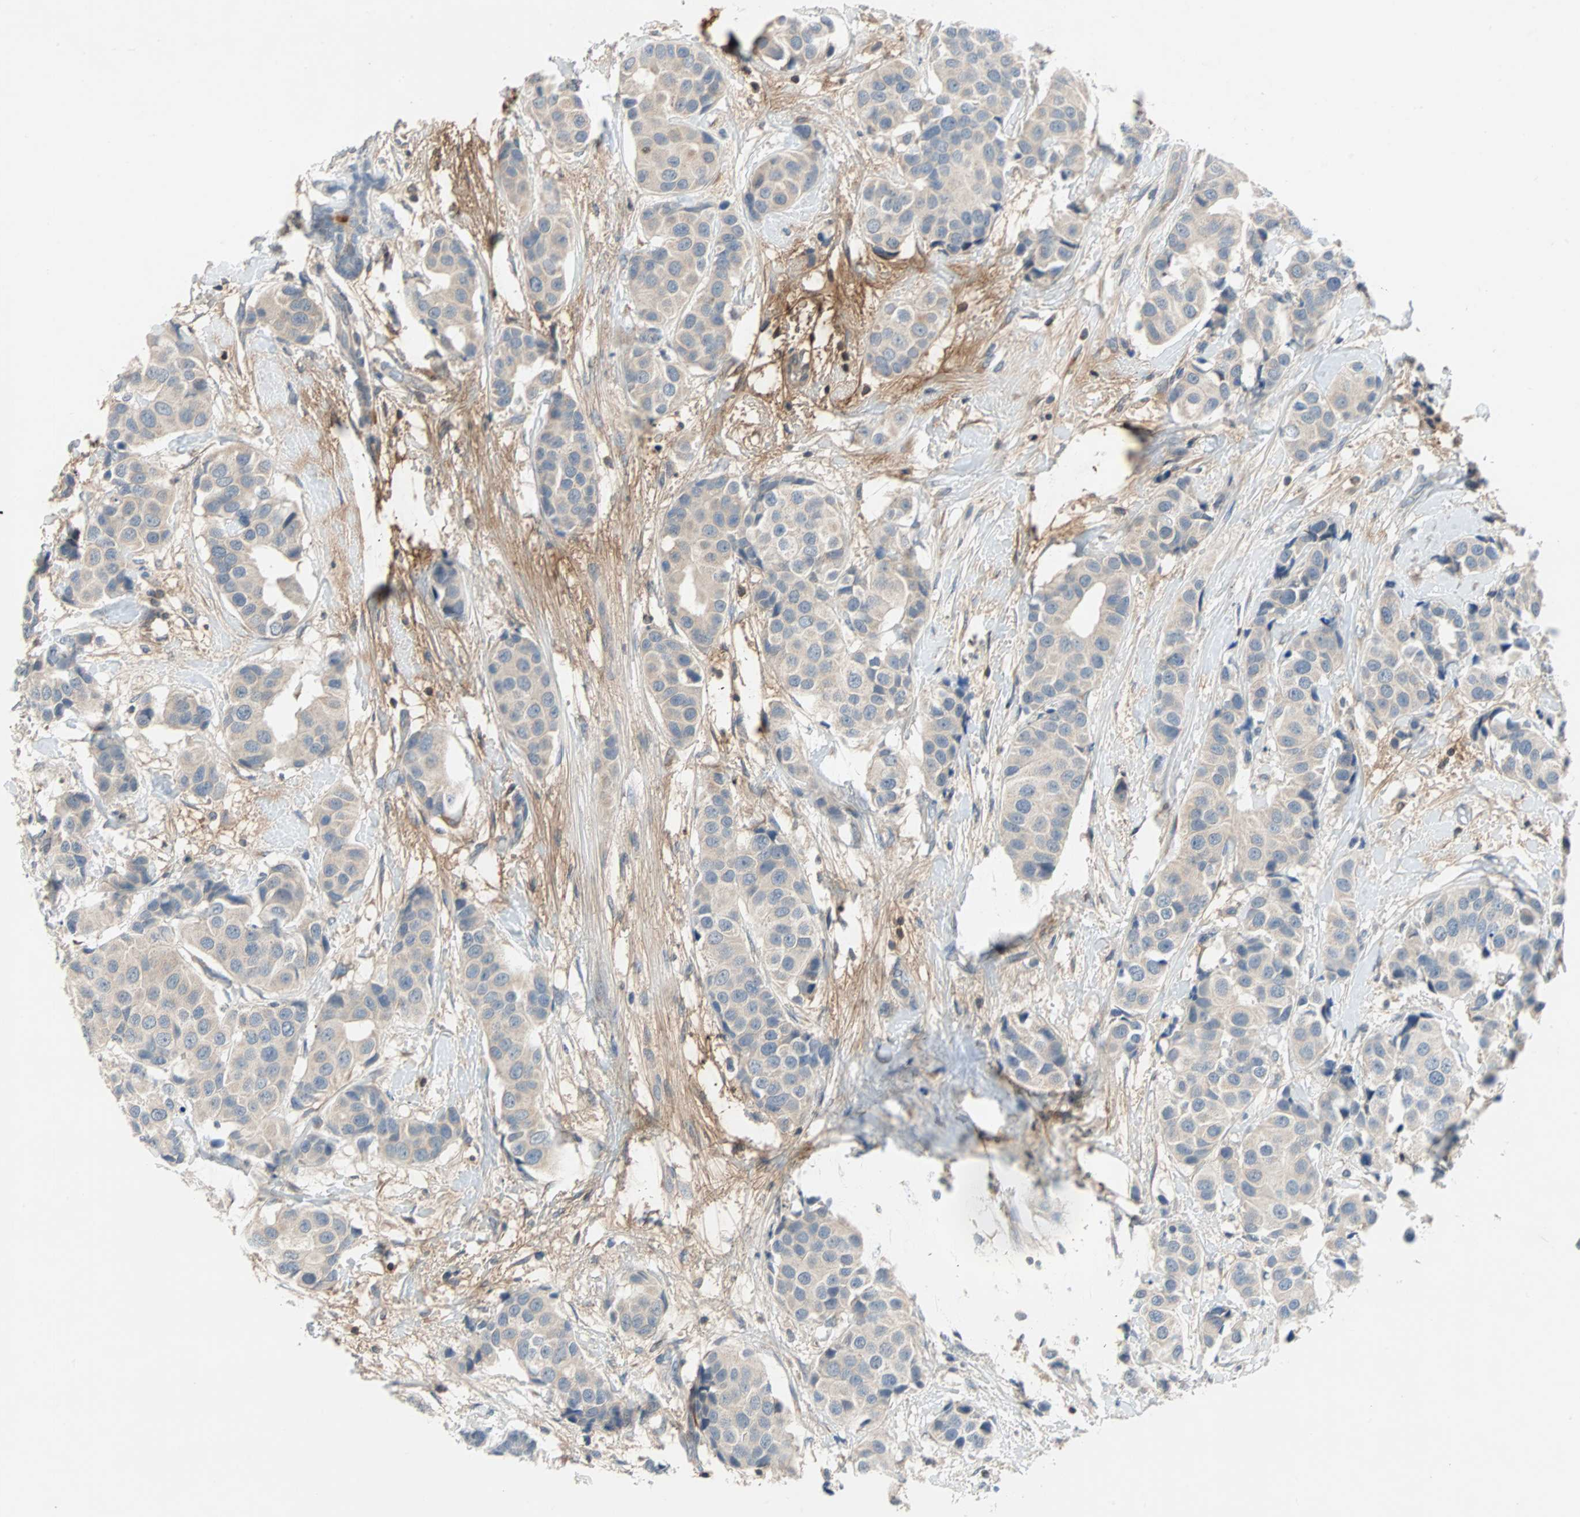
{"staining": {"intensity": "weak", "quantity": ">75%", "location": "cytoplasmic/membranous"}, "tissue": "breast cancer", "cell_type": "Tumor cells", "image_type": "cancer", "snomed": [{"axis": "morphology", "description": "Normal tissue, NOS"}, {"axis": "morphology", "description": "Duct carcinoma"}, {"axis": "topography", "description": "Breast"}], "caption": "Immunohistochemistry of human breast cancer (intraductal carcinoma) demonstrates low levels of weak cytoplasmic/membranous expression in approximately >75% of tumor cells.", "gene": "MAP4K1", "patient": {"sex": "female", "age": 39}}